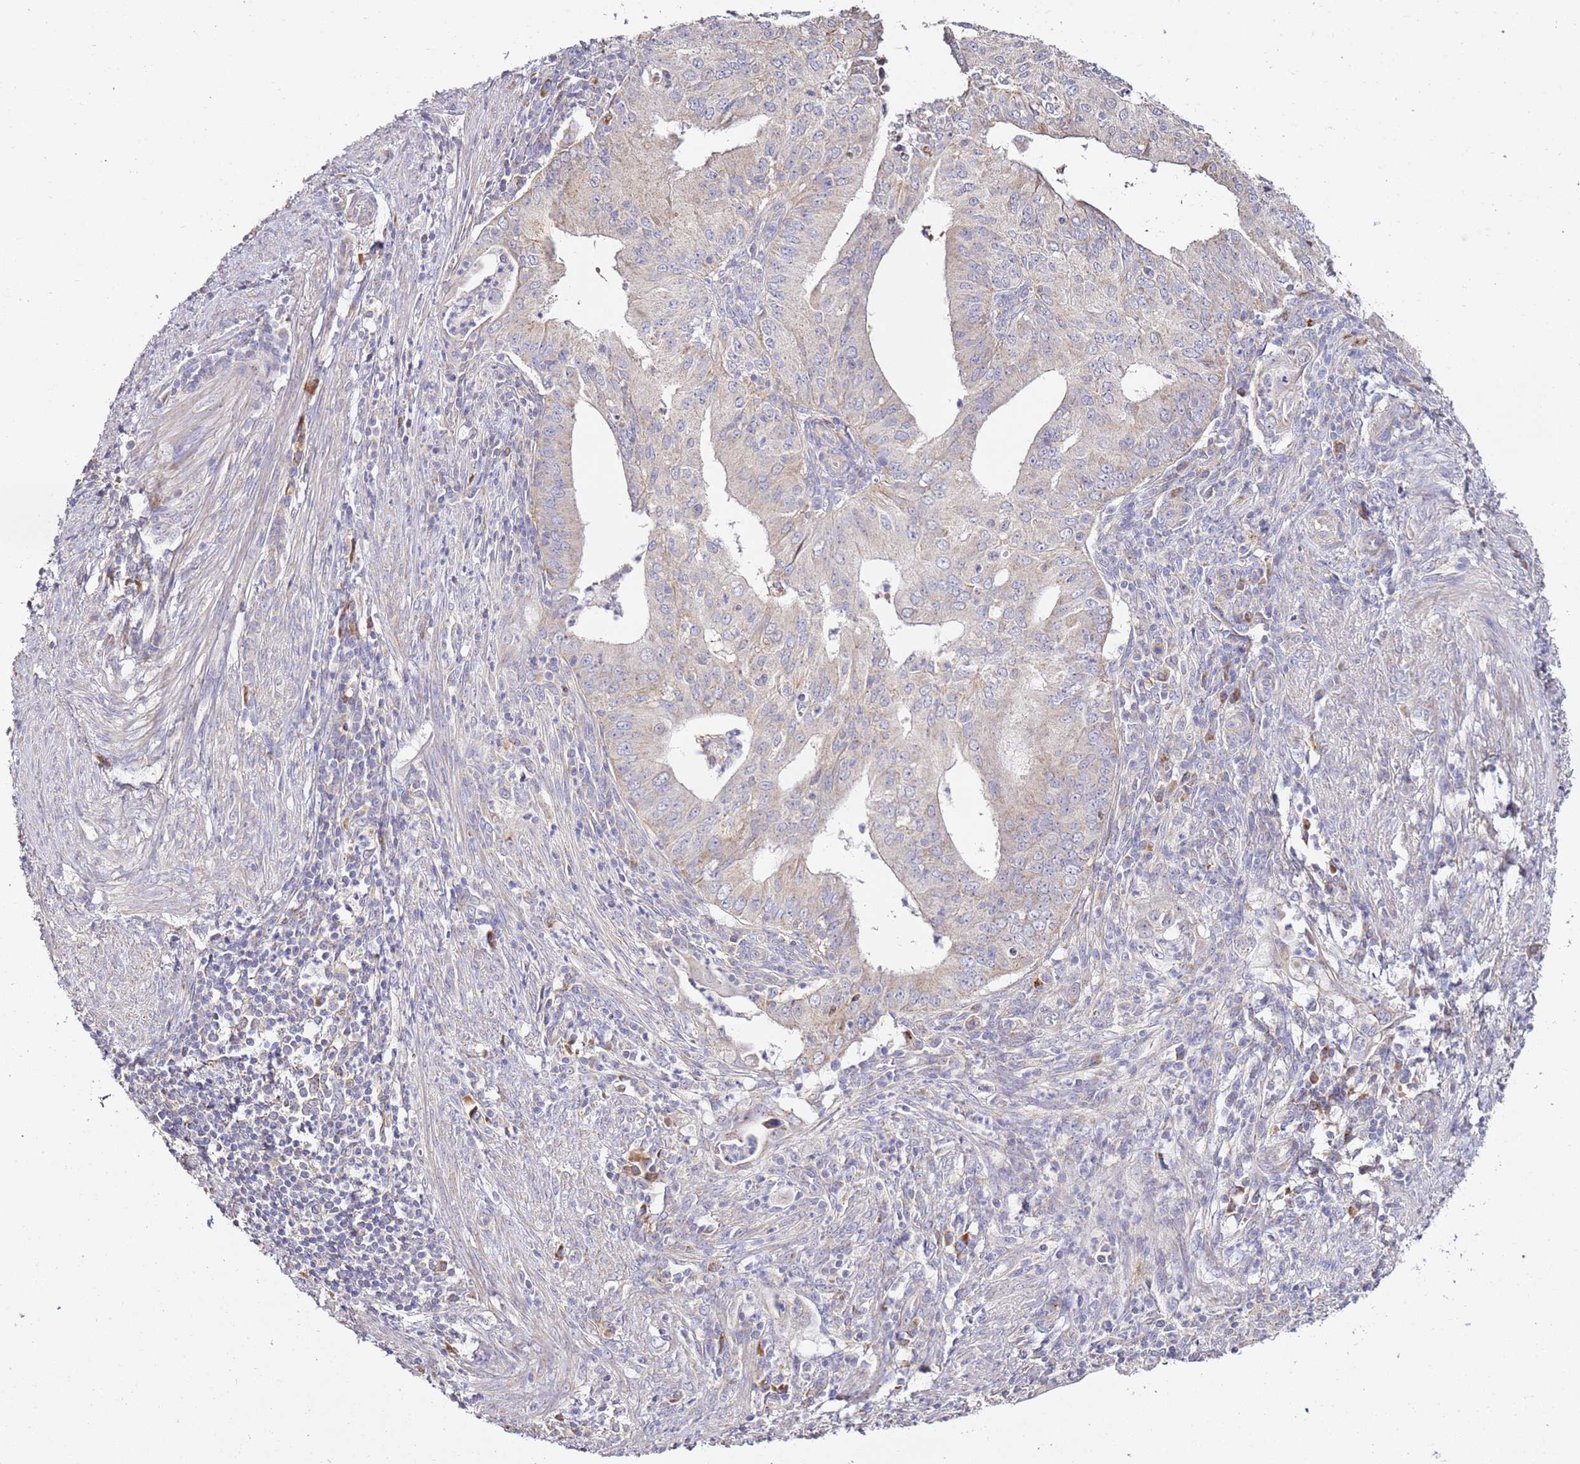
{"staining": {"intensity": "negative", "quantity": "none", "location": "none"}, "tissue": "endometrial cancer", "cell_type": "Tumor cells", "image_type": "cancer", "snomed": [{"axis": "morphology", "description": "Adenocarcinoma, NOS"}, {"axis": "topography", "description": "Endometrium"}], "caption": "An immunohistochemistry (IHC) micrograph of endometrial cancer is shown. There is no staining in tumor cells of endometrial cancer.", "gene": "OR2B11", "patient": {"sex": "female", "age": 50}}